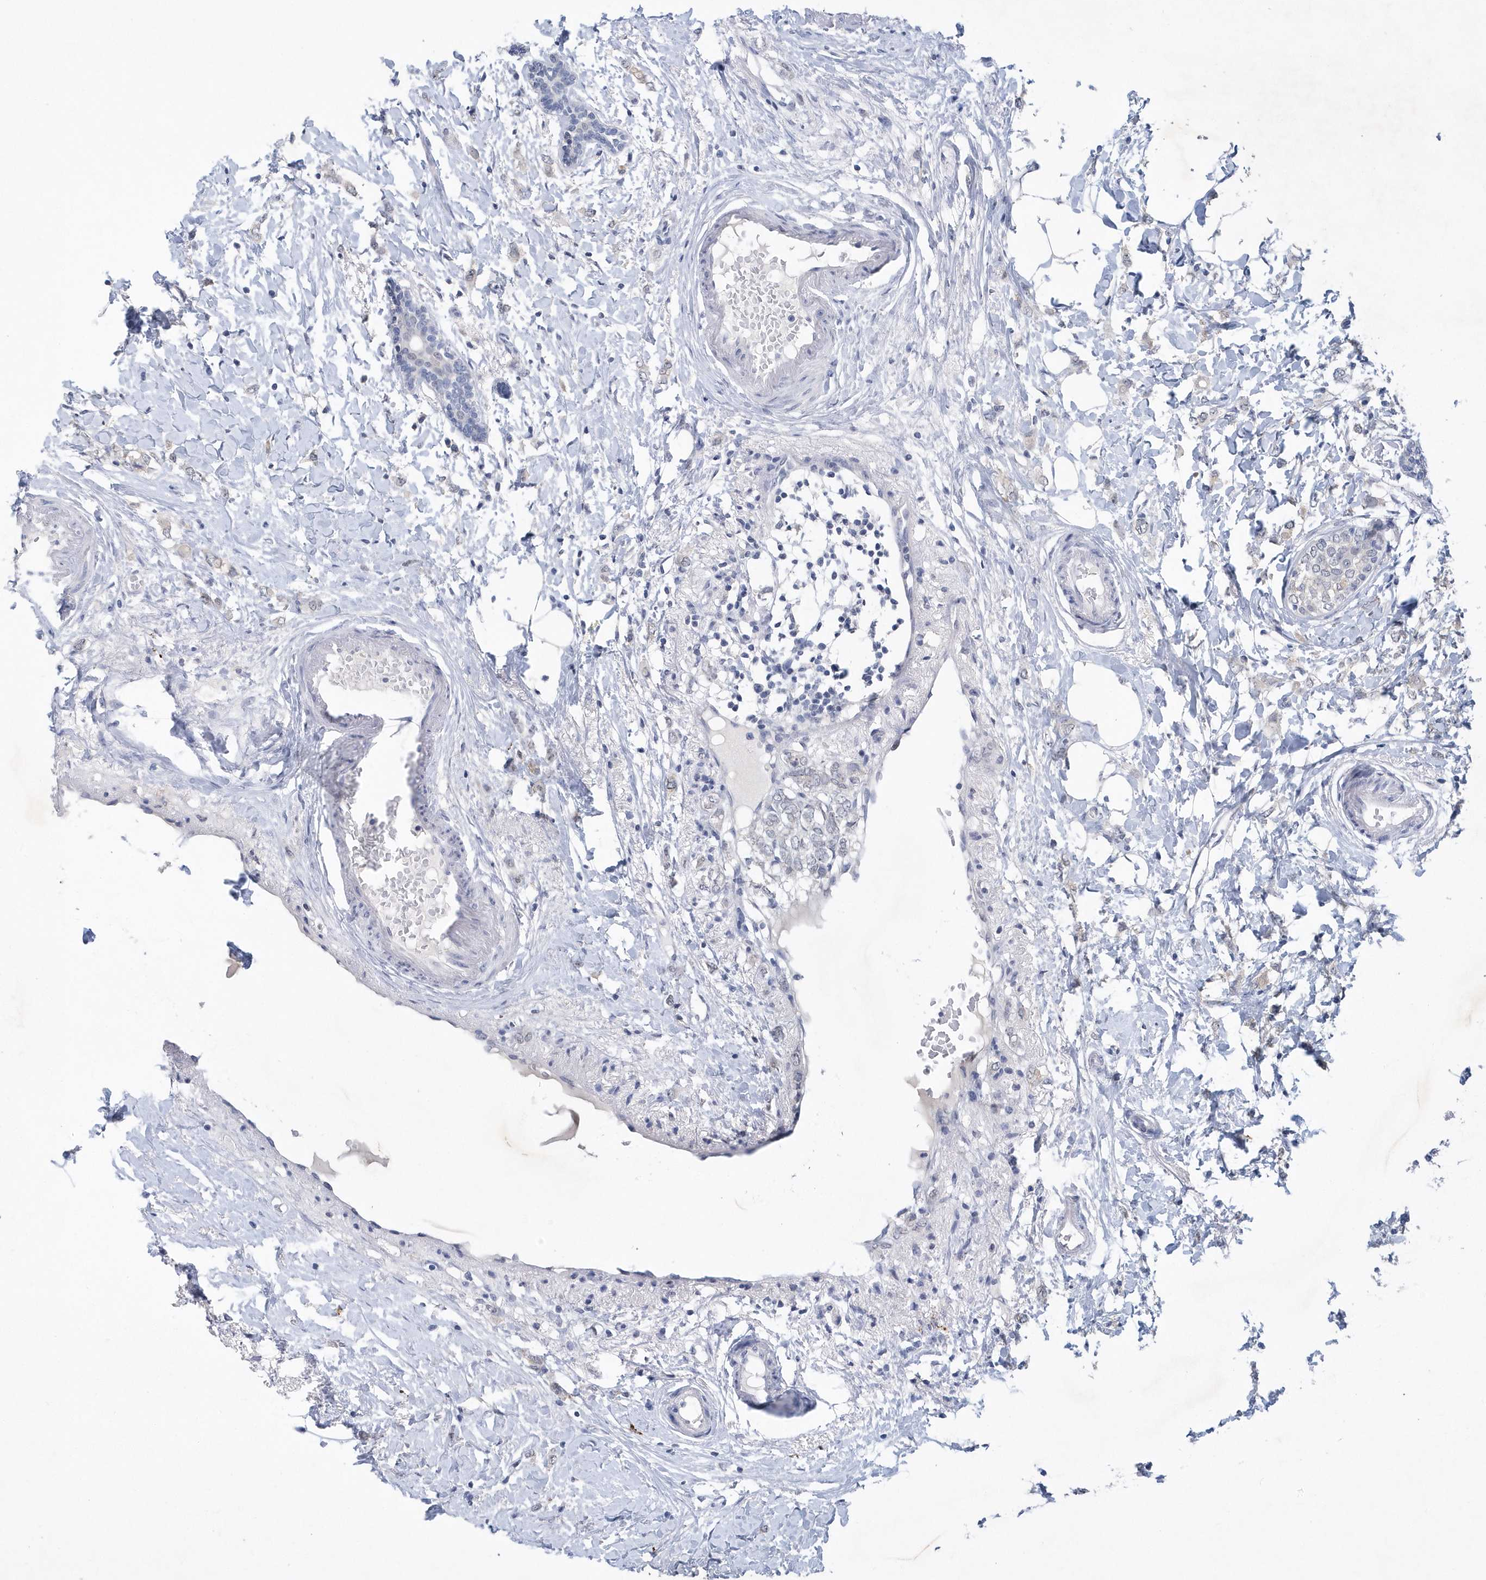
{"staining": {"intensity": "weak", "quantity": "<25%", "location": "cytoplasmic/membranous"}, "tissue": "breast cancer", "cell_type": "Tumor cells", "image_type": "cancer", "snomed": [{"axis": "morphology", "description": "Normal tissue, NOS"}, {"axis": "morphology", "description": "Lobular carcinoma"}, {"axis": "topography", "description": "Breast"}], "caption": "This is a histopathology image of immunohistochemistry (IHC) staining of breast lobular carcinoma, which shows no staining in tumor cells.", "gene": "SRGAP3", "patient": {"sex": "female", "age": 47}}